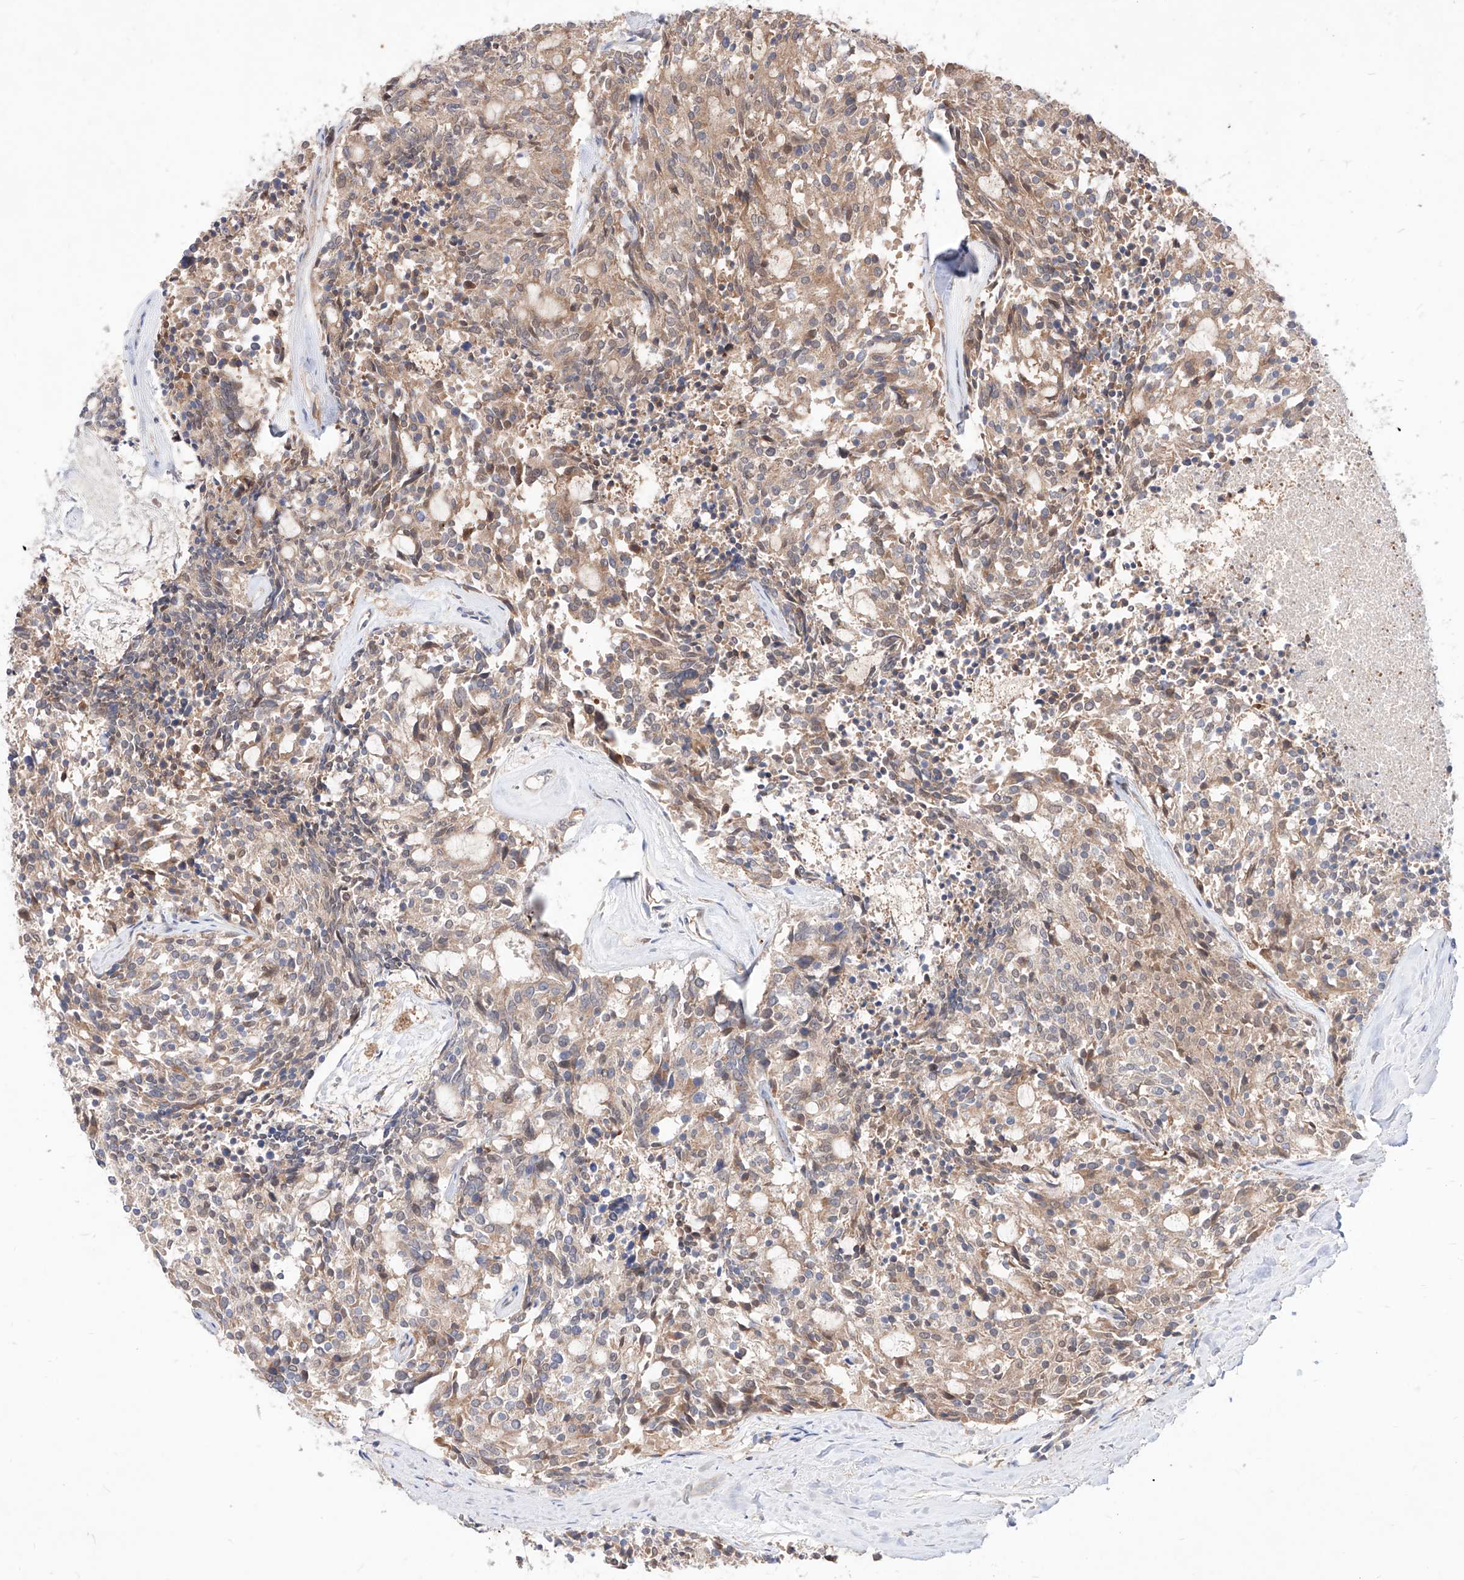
{"staining": {"intensity": "weak", "quantity": ">75%", "location": "cytoplasmic/membranous,nuclear"}, "tissue": "carcinoid", "cell_type": "Tumor cells", "image_type": "cancer", "snomed": [{"axis": "morphology", "description": "Carcinoid, malignant, NOS"}, {"axis": "topography", "description": "Pancreas"}], "caption": "Carcinoid stained with immunohistochemistry demonstrates weak cytoplasmic/membranous and nuclear positivity in approximately >75% of tumor cells.", "gene": "TSNAX", "patient": {"sex": "female", "age": 54}}